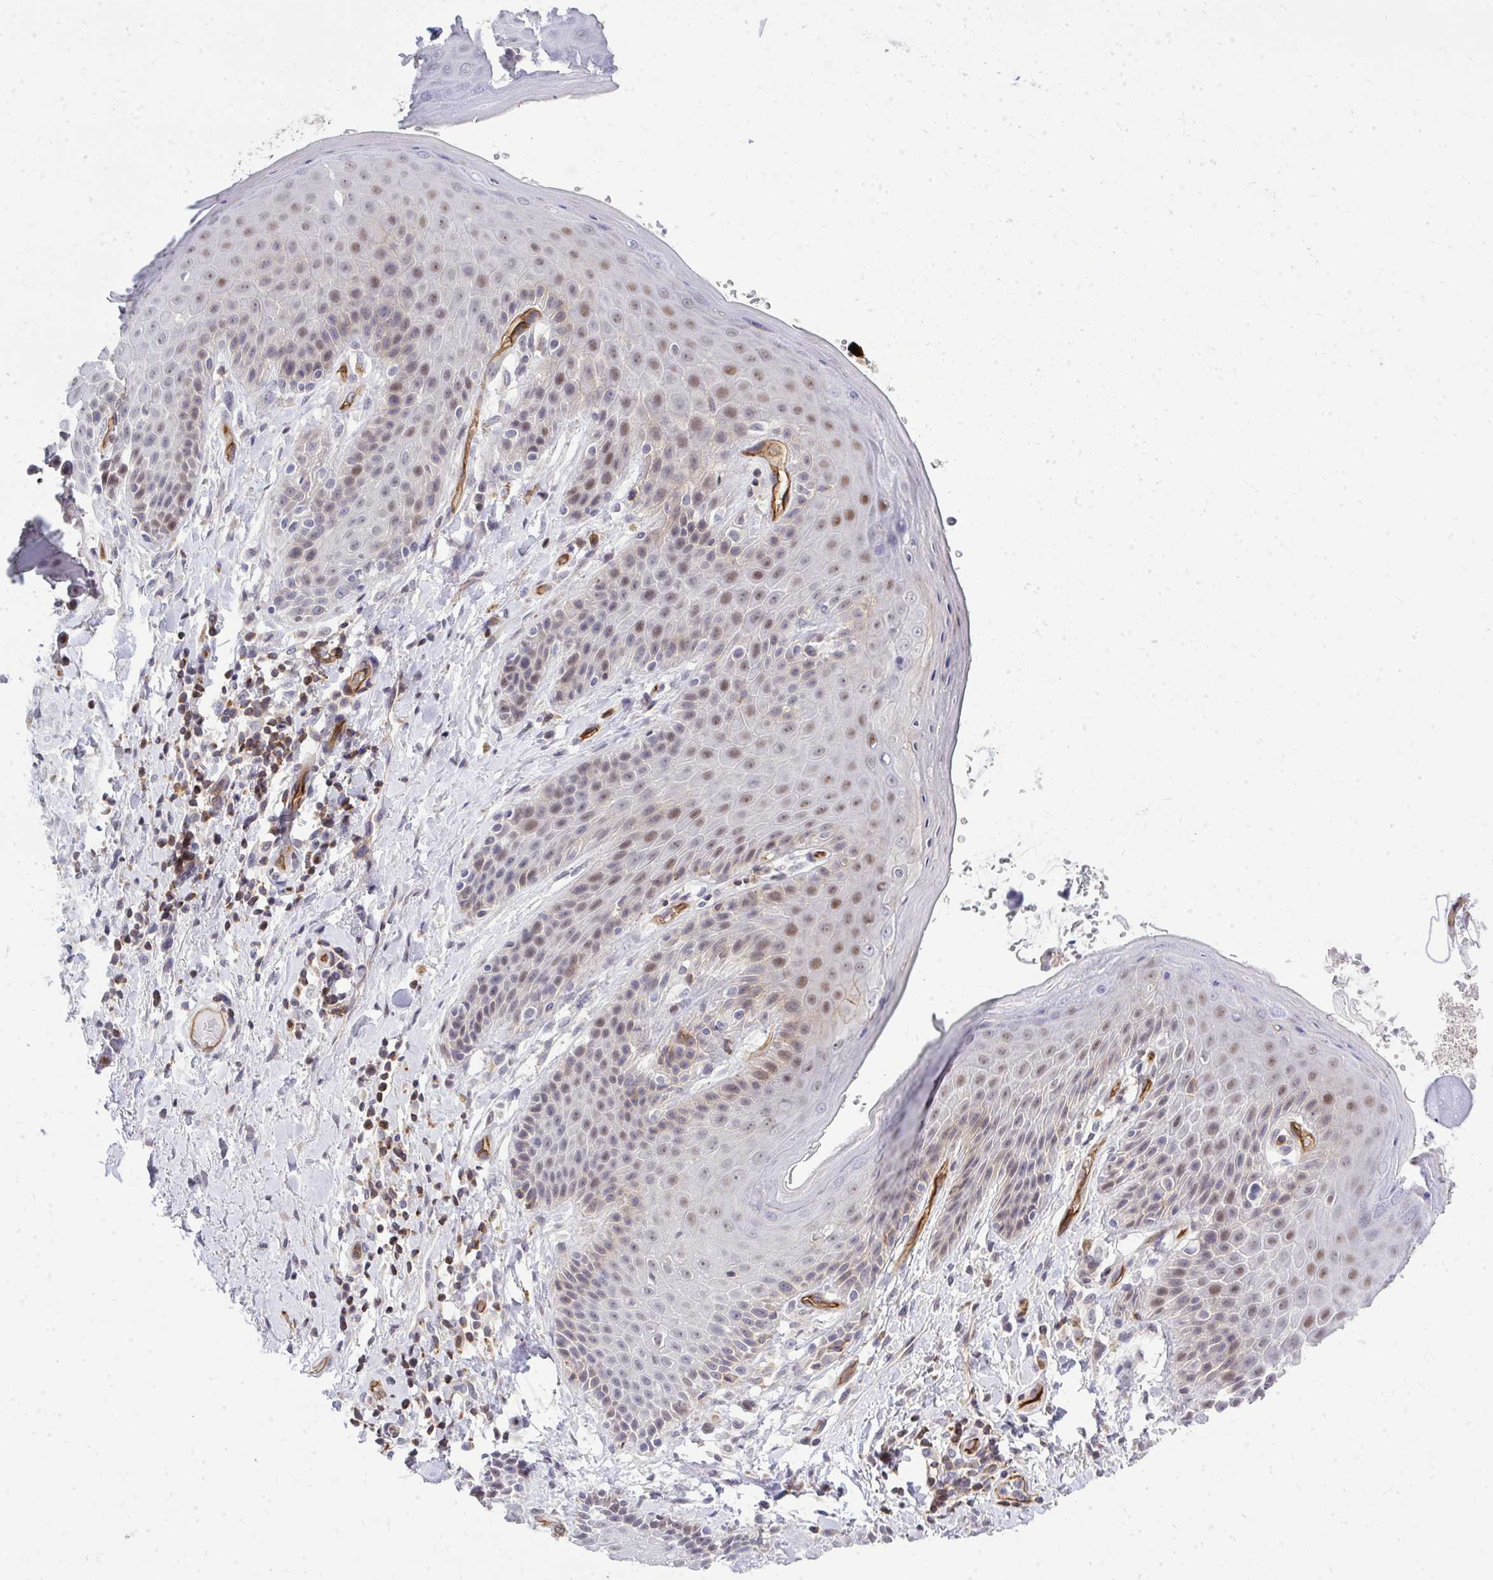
{"staining": {"intensity": "moderate", "quantity": "25%-75%", "location": "cytoplasmic/membranous,nuclear"}, "tissue": "skin", "cell_type": "Epidermal cells", "image_type": "normal", "snomed": [{"axis": "morphology", "description": "Normal tissue, NOS"}, {"axis": "topography", "description": "Anal"}, {"axis": "topography", "description": "Peripheral nerve tissue"}], "caption": "Unremarkable skin was stained to show a protein in brown. There is medium levels of moderate cytoplasmic/membranous,nuclear staining in about 25%-75% of epidermal cells. (IHC, brightfield microscopy, high magnification).", "gene": "FOXN3", "patient": {"sex": "male", "age": 51}}